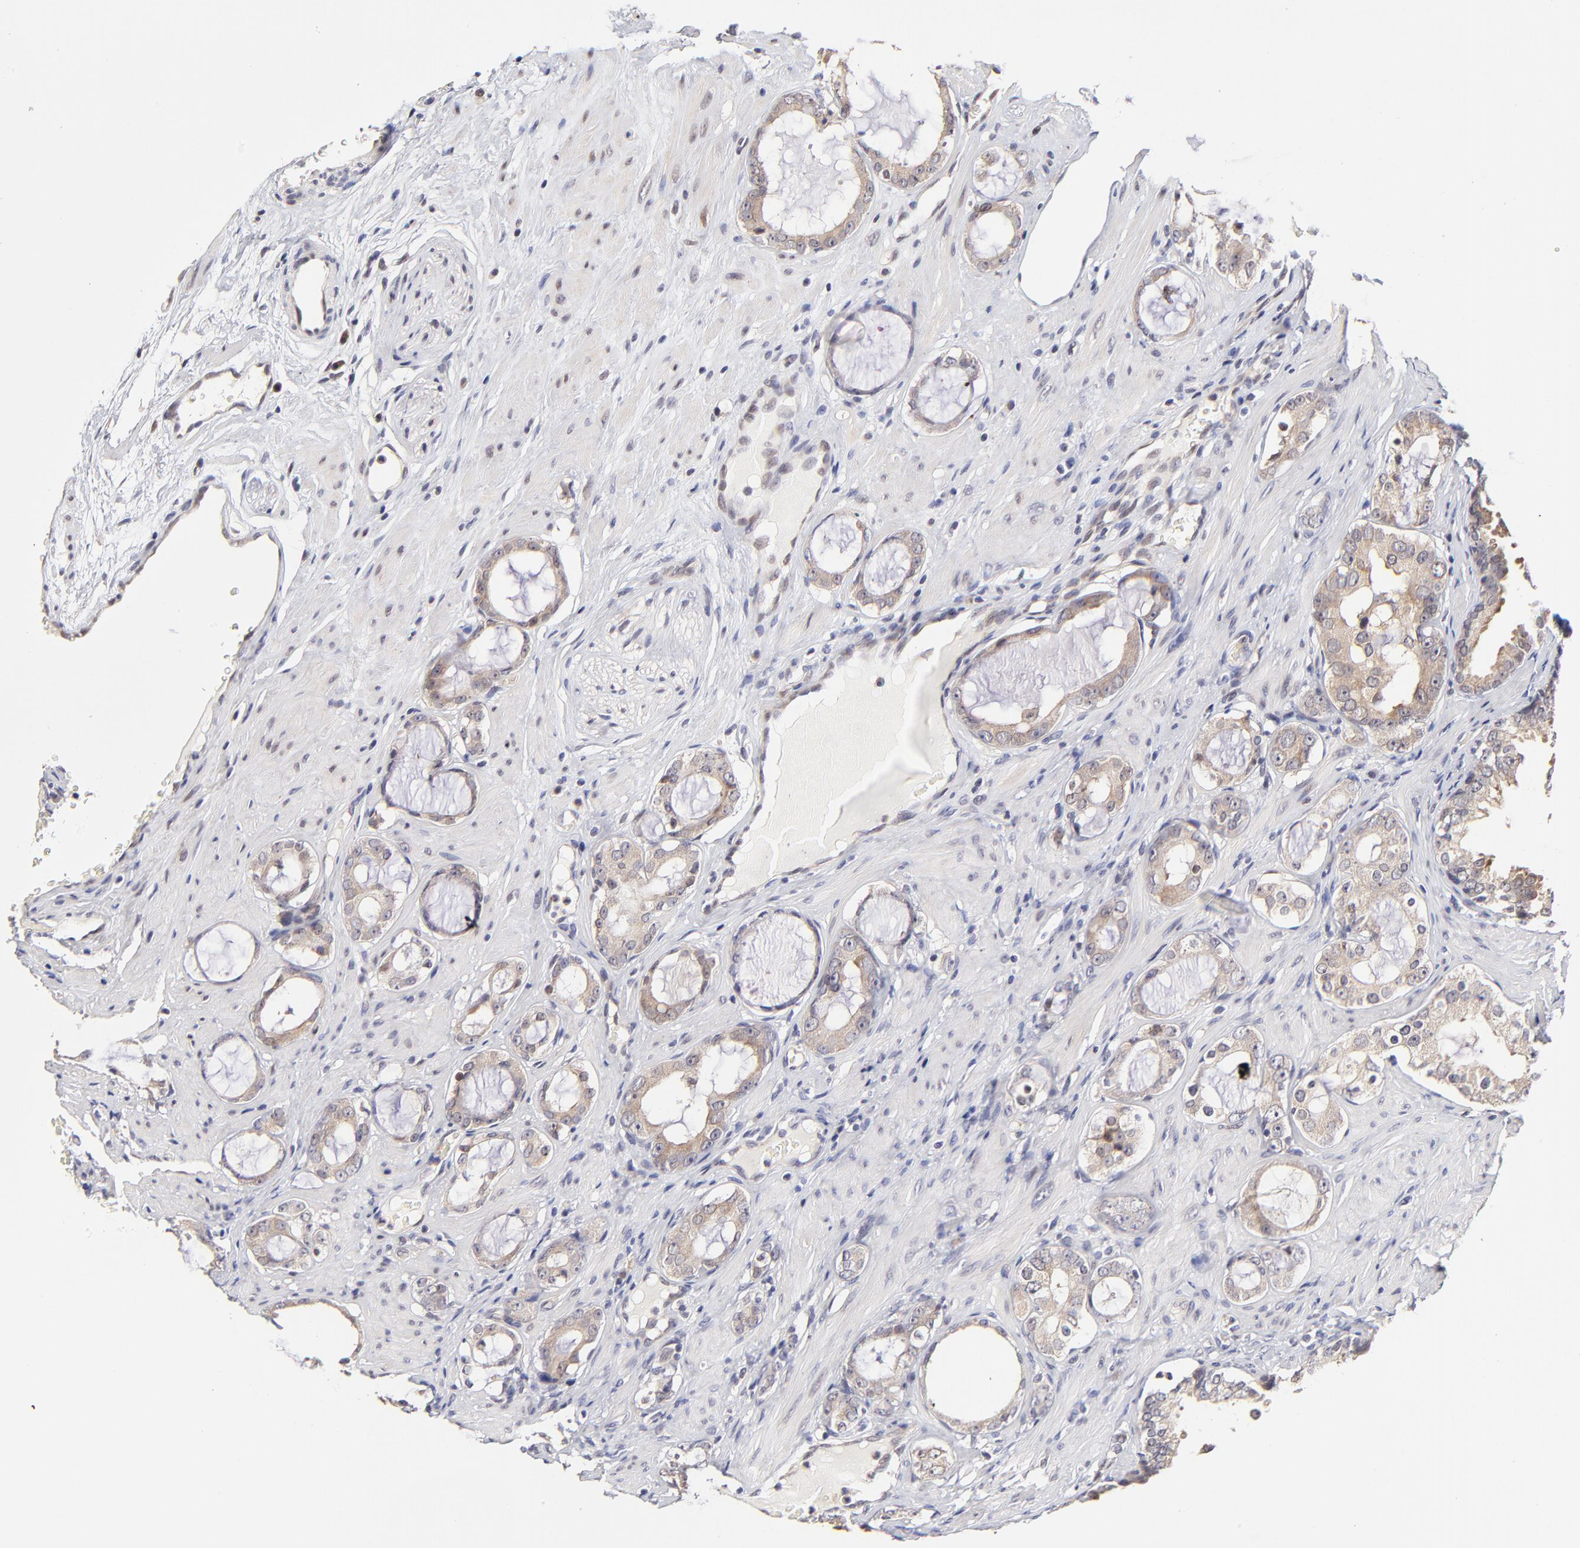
{"staining": {"intensity": "moderate", "quantity": ">75%", "location": "cytoplasmic/membranous"}, "tissue": "prostate cancer", "cell_type": "Tumor cells", "image_type": "cancer", "snomed": [{"axis": "morphology", "description": "Adenocarcinoma, Medium grade"}, {"axis": "topography", "description": "Prostate"}], "caption": "This is an image of IHC staining of adenocarcinoma (medium-grade) (prostate), which shows moderate staining in the cytoplasmic/membranous of tumor cells.", "gene": "ZNF10", "patient": {"sex": "male", "age": 73}}